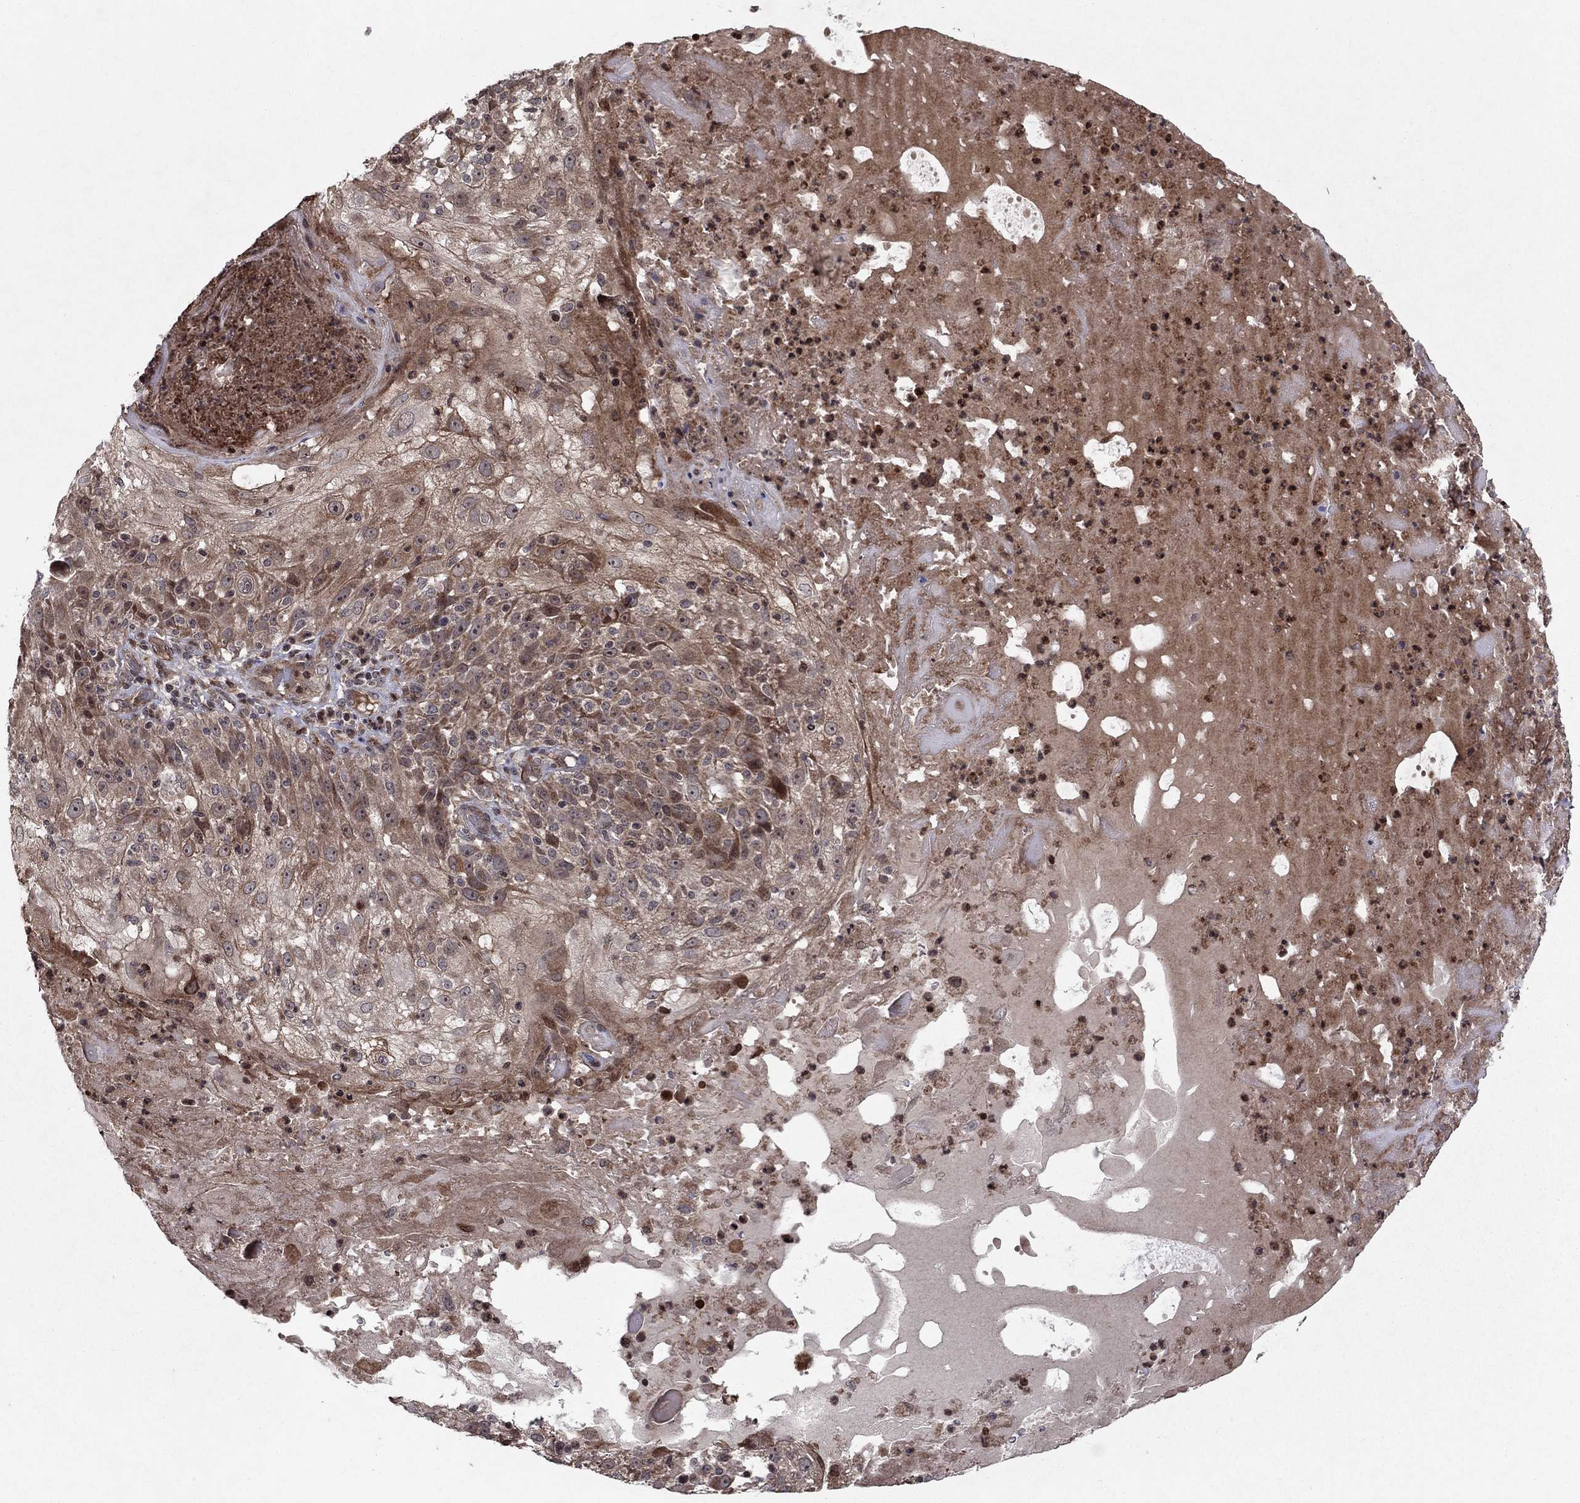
{"staining": {"intensity": "moderate", "quantity": ">75%", "location": "cytoplasmic/membranous"}, "tissue": "skin cancer", "cell_type": "Tumor cells", "image_type": "cancer", "snomed": [{"axis": "morphology", "description": "Normal tissue, NOS"}, {"axis": "morphology", "description": "Squamous cell carcinoma, NOS"}, {"axis": "topography", "description": "Skin"}], "caption": "Immunohistochemical staining of squamous cell carcinoma (skin) demonstrates moderate cytoplasmic/membranous protein positivity in approximately >75% of tumor cells.", "gene": "SORBS1", "patient": {"sex": "female", "age": 83}}